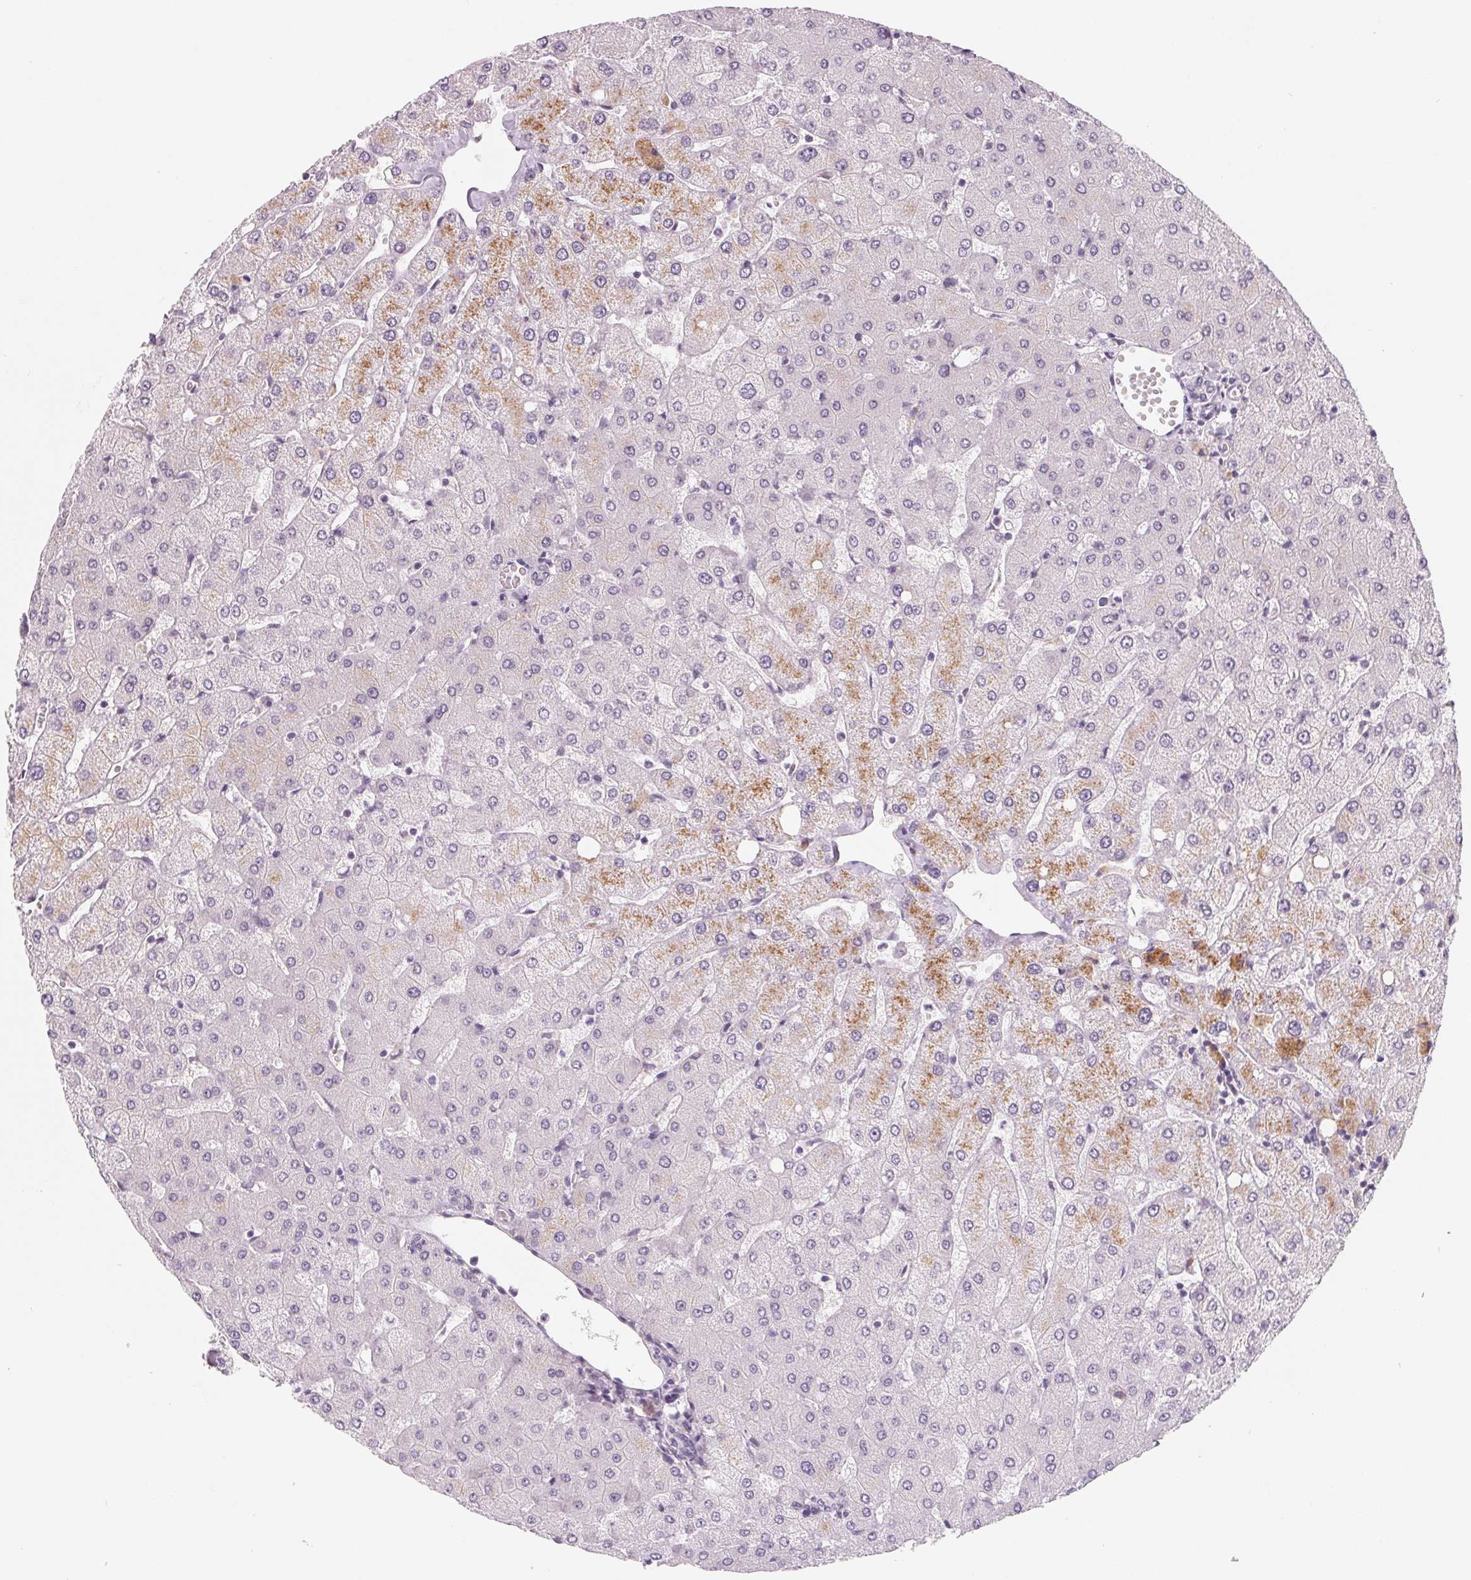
{"staining": {"intensity": "negative", "quantity": "none", "location": "none"}, "tissue": "liver", "cell_type": "Cholangiocytes", "image_type": "normal", "snomed": [{"axis": "morphology", "description": "Normal tissue, NOS"}, {"axis": "topography", "description": "Liver"}], "caption": "Cholangiocytes show no significant protein staining in normal liver. (DAB immunohistochemistry (IHC) with hematoxylin counter stain).", "gene": "CFC1B", "patient": {"sex": "female", "age": 54}}